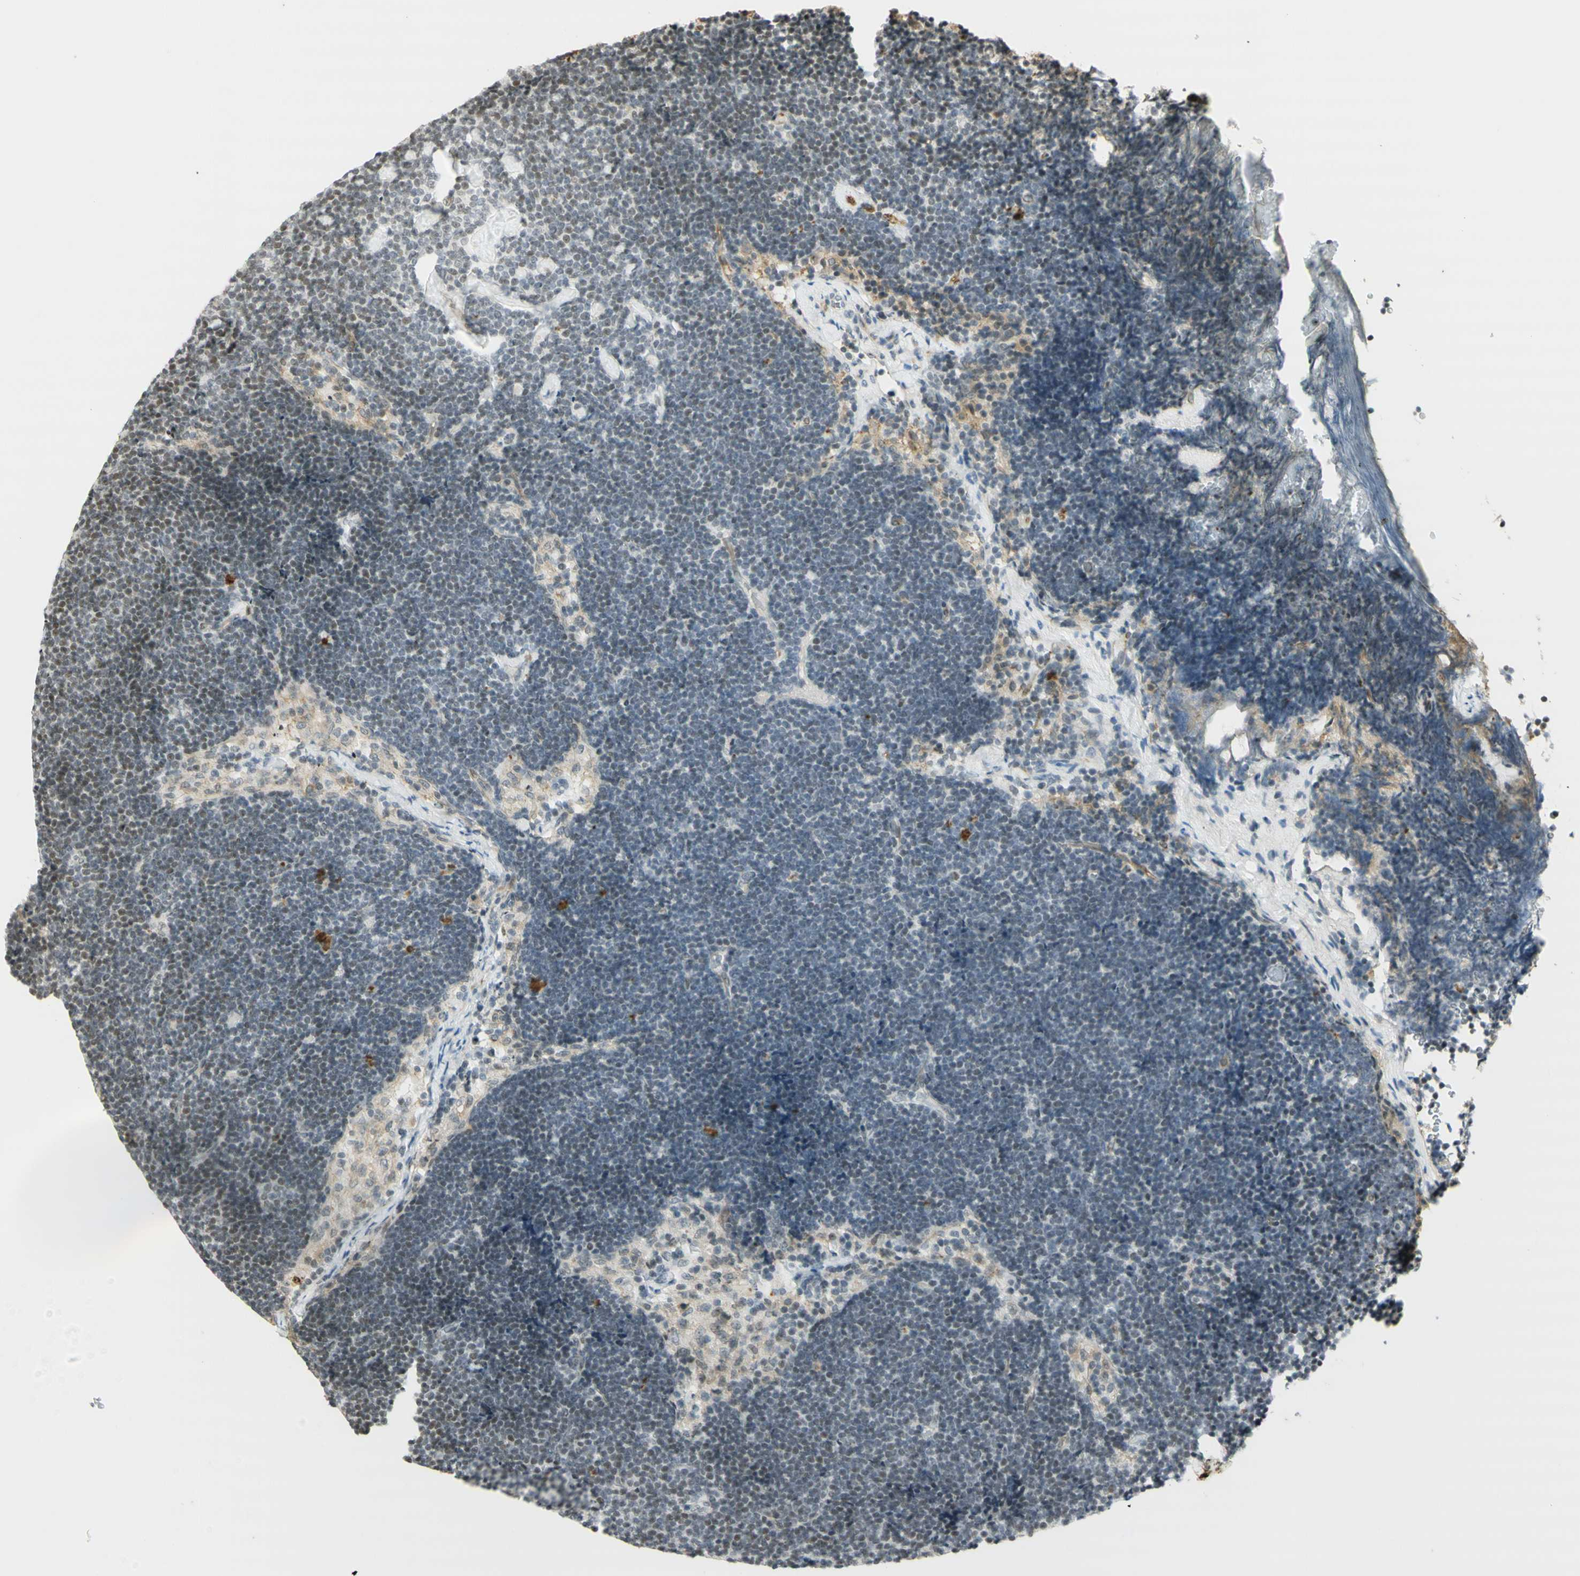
{"staining": {"intensity": "negative", "quantity": "none", "location": "none"}, "tissue": "lymph node", "cell_type": "Germinal center cells", "image_type": "normal", "snomed": [{"axis": "morphology", "description": "Normal tissue, NOS"}, {"axis": "topography", "description": "Lymph node"}], "caption": "The micrograph exhibits no staining of germinal center cells in unremarkable lymph node.", "gene": "IRF1", "patient": {"sex": "male", "age": 63}}